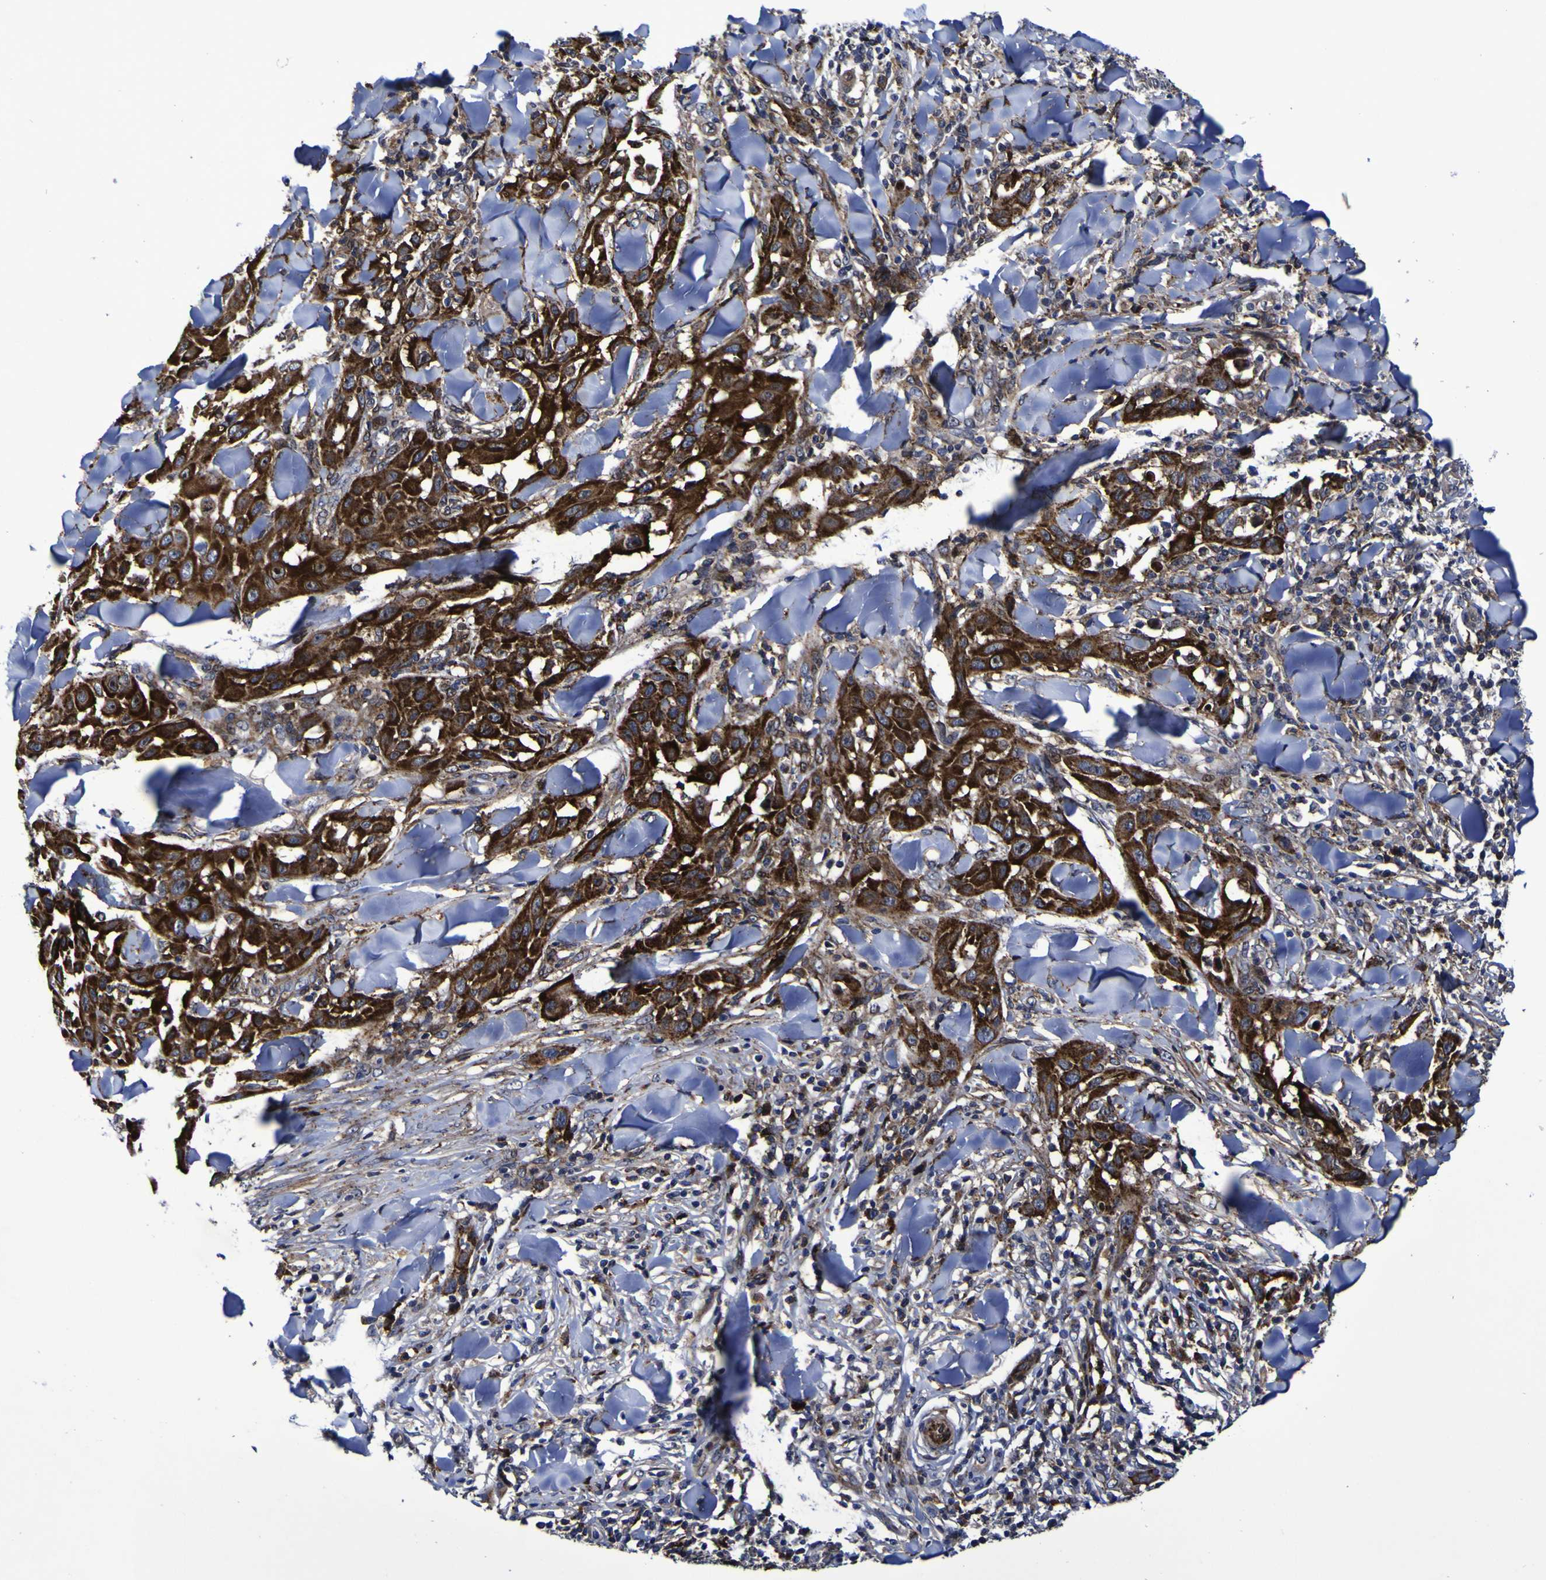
{"staining": {"intensity": "strong", "quantity": ">75%", "location": "cytoplasmic/membranous"}, "tissue": "skin cancer", "cell_type": "Tumor cells", "image_type": "cancer", "snomed": [{"axis": "morphology", "description": "Squamous cell carcinoma, NOS"}, {"axis": "topography", "description": "Skin"}], "caption": "IHC of human skin cancer (squamous cell carcinoma) demonstrates high levels of strong cytoplasmic/membranous expression in approximately >75% of tumor cells.", "gene": "MGLL", "patient": {"sex": "male", "age": 24}}